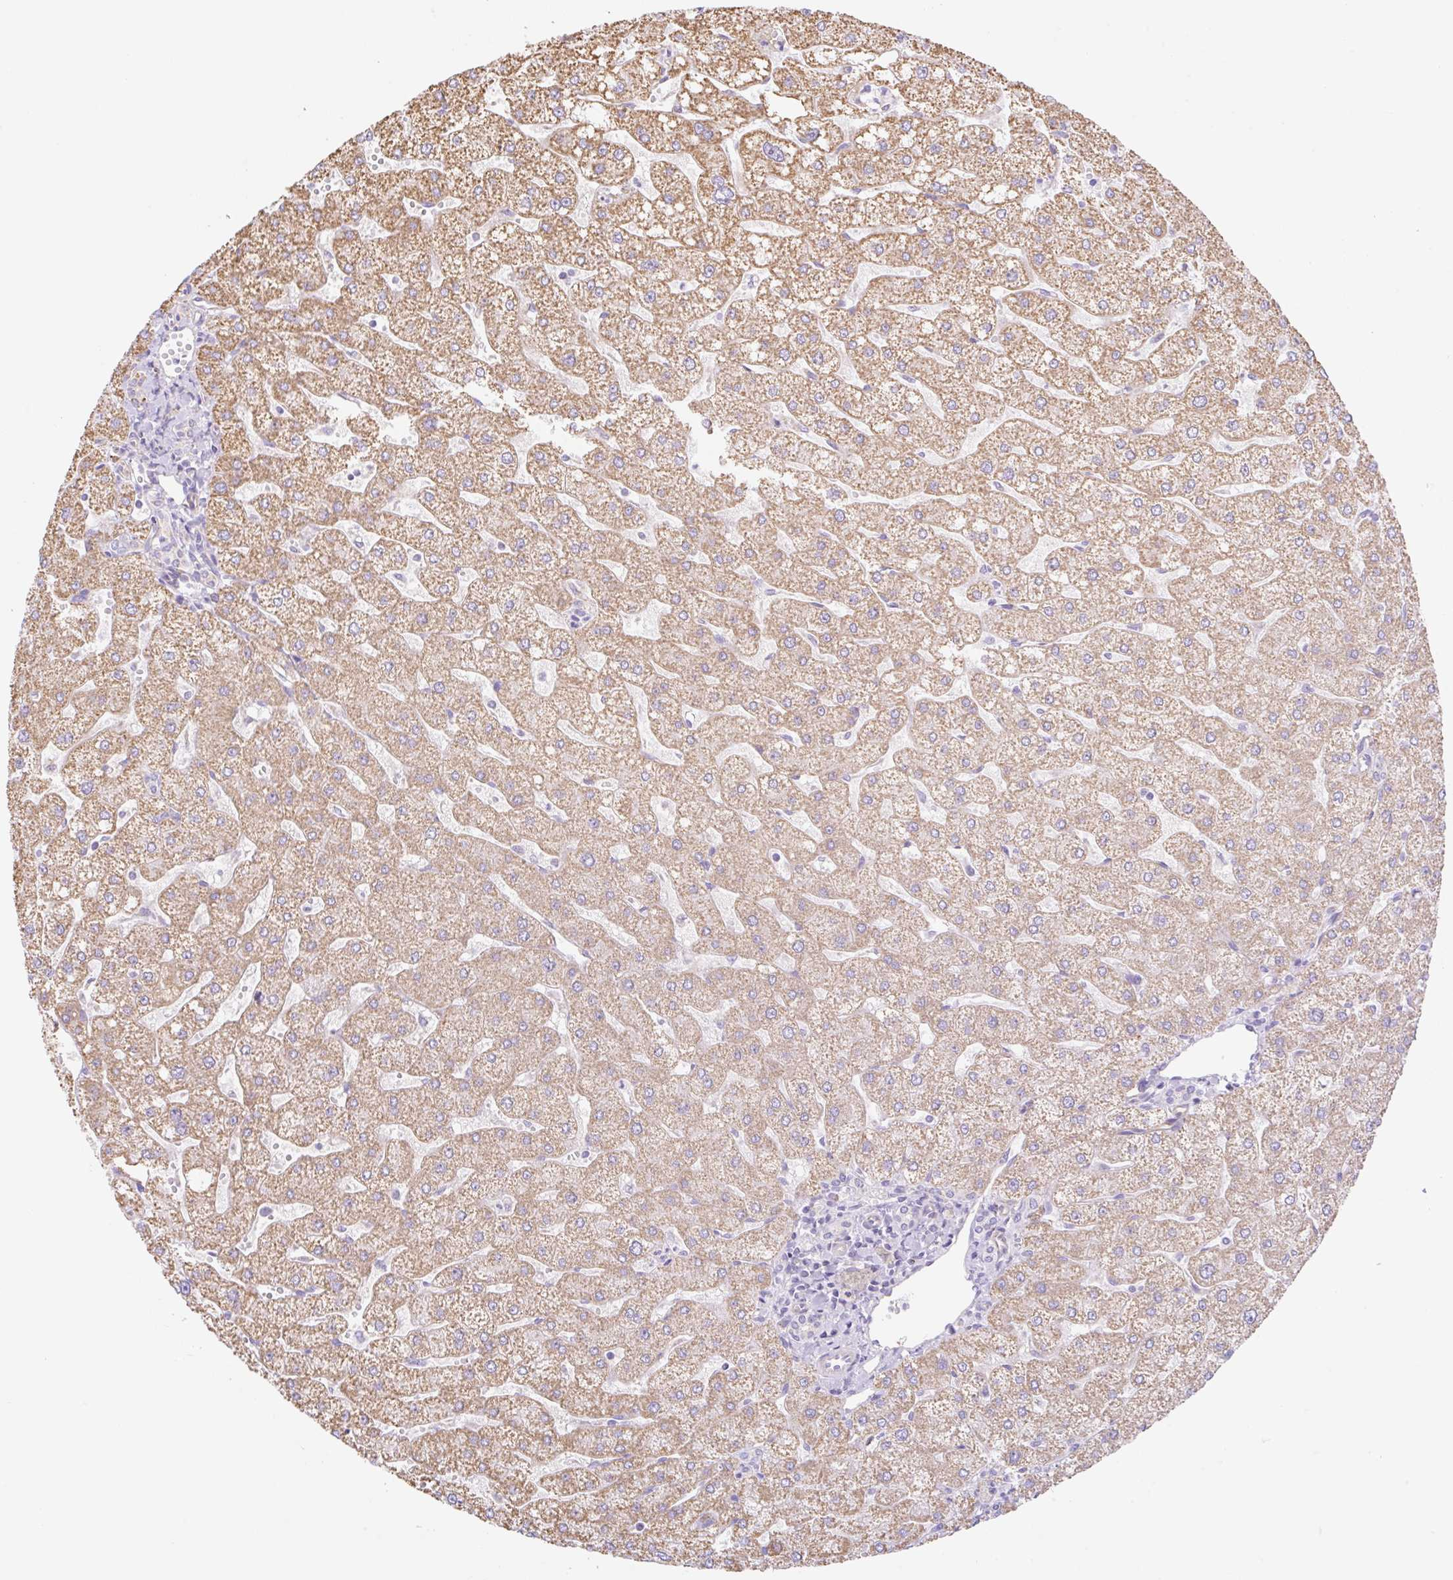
{"staining": {"intensity": "negative", "quantity": "none", "location": "none"}, "tissue": "liver", "cell_type": "Cholangiocytes", "image_type": "normal", "snomed": [{"axis": "morphology", "description": "Normal tissue, NOS"}, {"axis": "topography", "description": "Liver"}], "caption": "This photomicrograph is of benign liver stained with IHC to label a protein in brown with the nuclei are counter-stained blue. There is no positivity in cholangiocytes. Brightfield microscopy of immunohistochemistry (IHC) stained with DAB (3,3'-diaminobenzidine) (brown) and hematoxylin (blue), captured at high magnification.", "gene": "ESAM", "patient": {"sex": "male", "age": 67}}